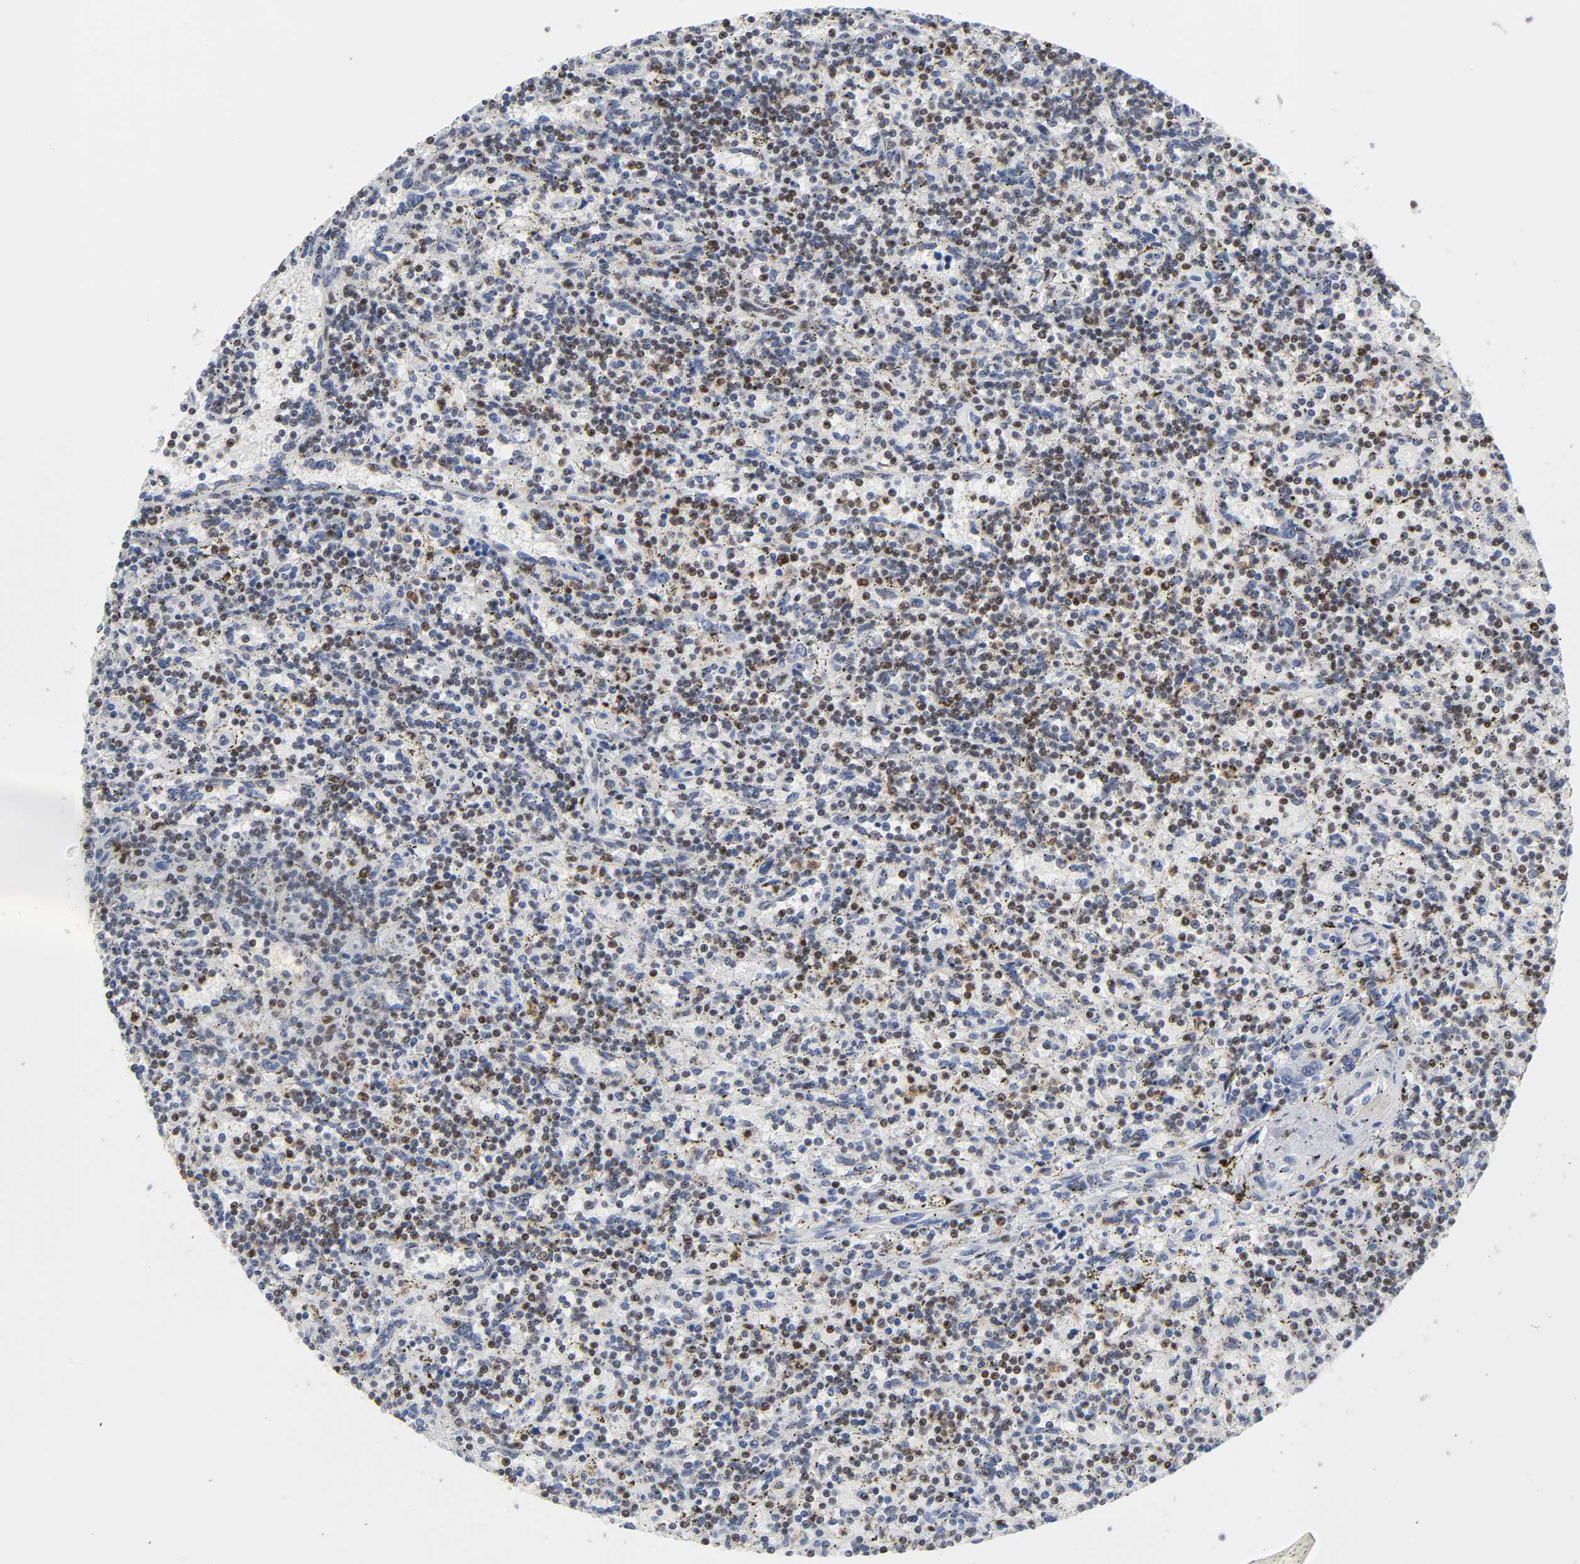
{"staining": {"intensity": "moderate", "quantity": "25%-75%", "location": "nuclear"}, "tissue": "lymphoma", "cell_type": "Tumor cells", "image_type": "cancer", "snomed": [{"axis": "morphology", "description": "Malignant lymphoma, non-Hodgkin's type, Low grade"}, {"axis": "topography", "description": "Spleen"}], "caption": "A micrograph showing moderate nuclear staining in about 25%-75% of tumor cells in malignant lymphoma, non-Hodgkin's type (low-grade), as visualized by brown immunohistochemical staining.", "gene": "CREBBP", "patient": {"sex": "male", "age": 73}}